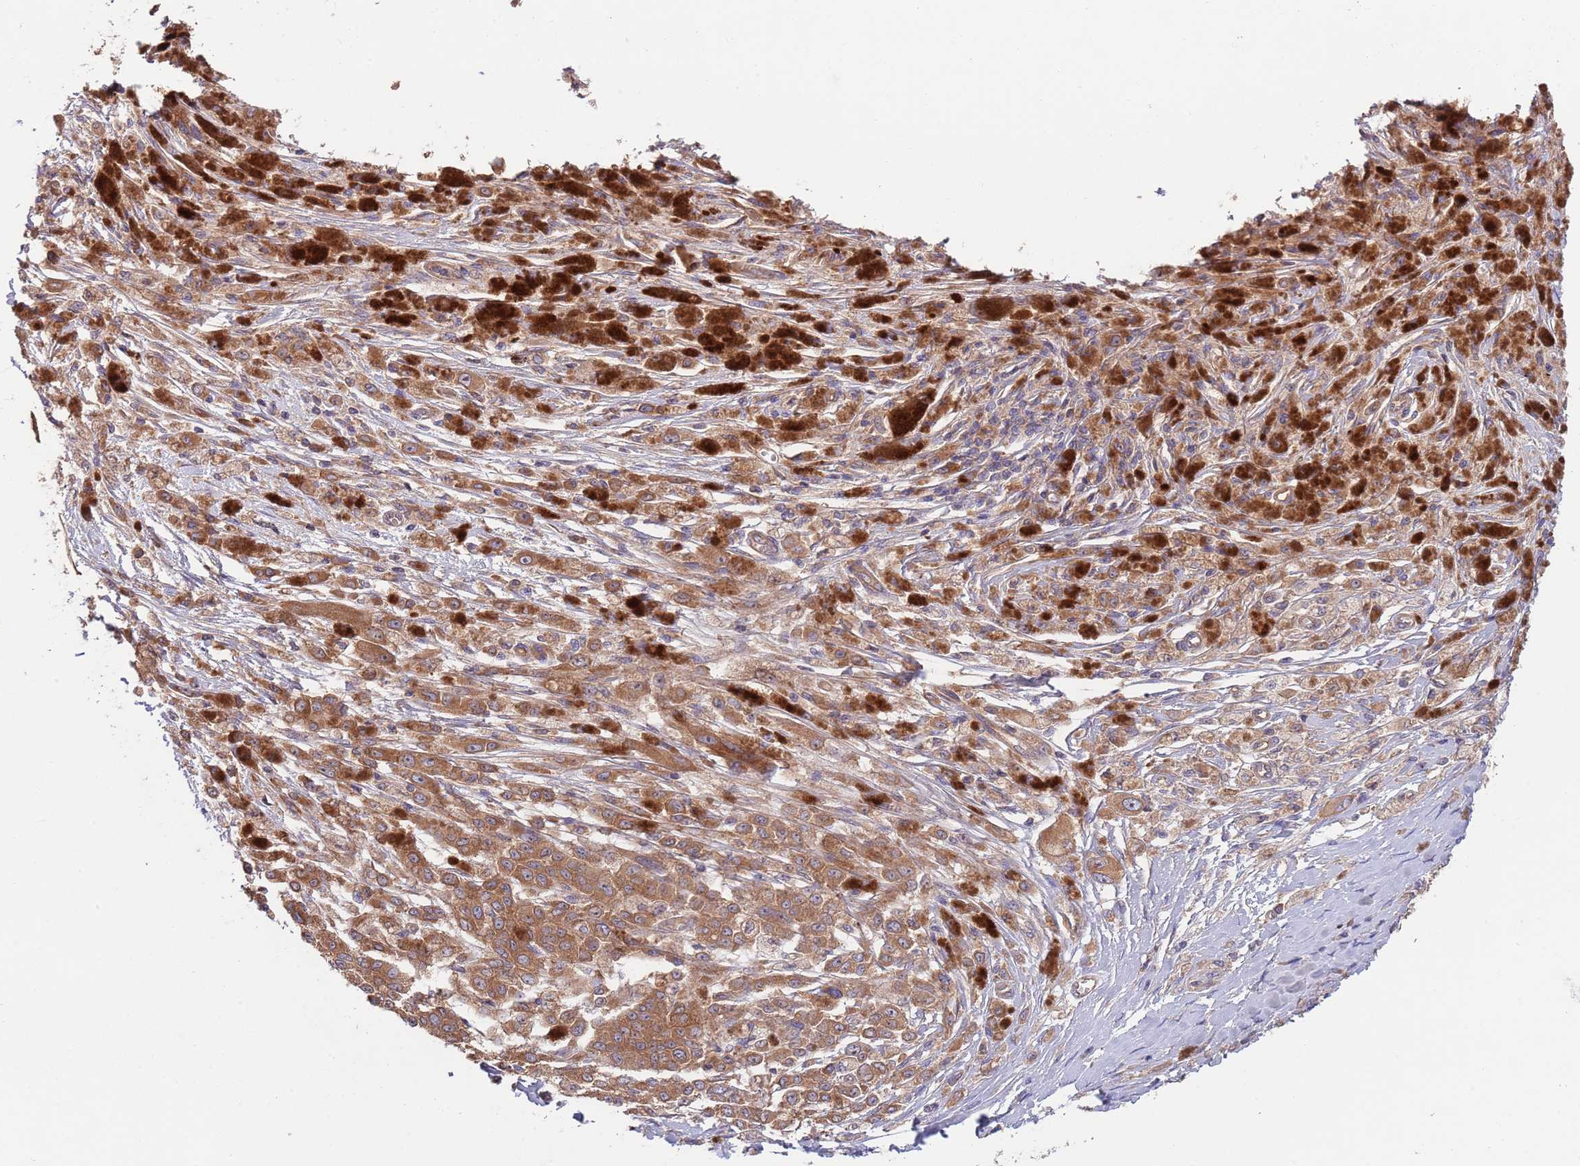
{"staining": {"intensity": "moderate", "quantity": ">75%", "location": "cytoplasmic/membranous"}, "tissue": "melanoma", "cell_type": "Tumor cells", "image_type": "cancer", "snomed": [{"axis": "morphology", "description": "Malignant melanoma, NOS"}, {"axis": "topography", "description": "Skin"}], "caption": "Brown immunohistochemical staining in human melanoma shows moderate cytoplasmic/membranous staining in about >75% of tumor cells. Immunohistochemistry (ihc) stains the protein in brown and the nuclei are stained blue.", "gene": "EIF3F", "patient": {"sex": "female", "age": 52}}